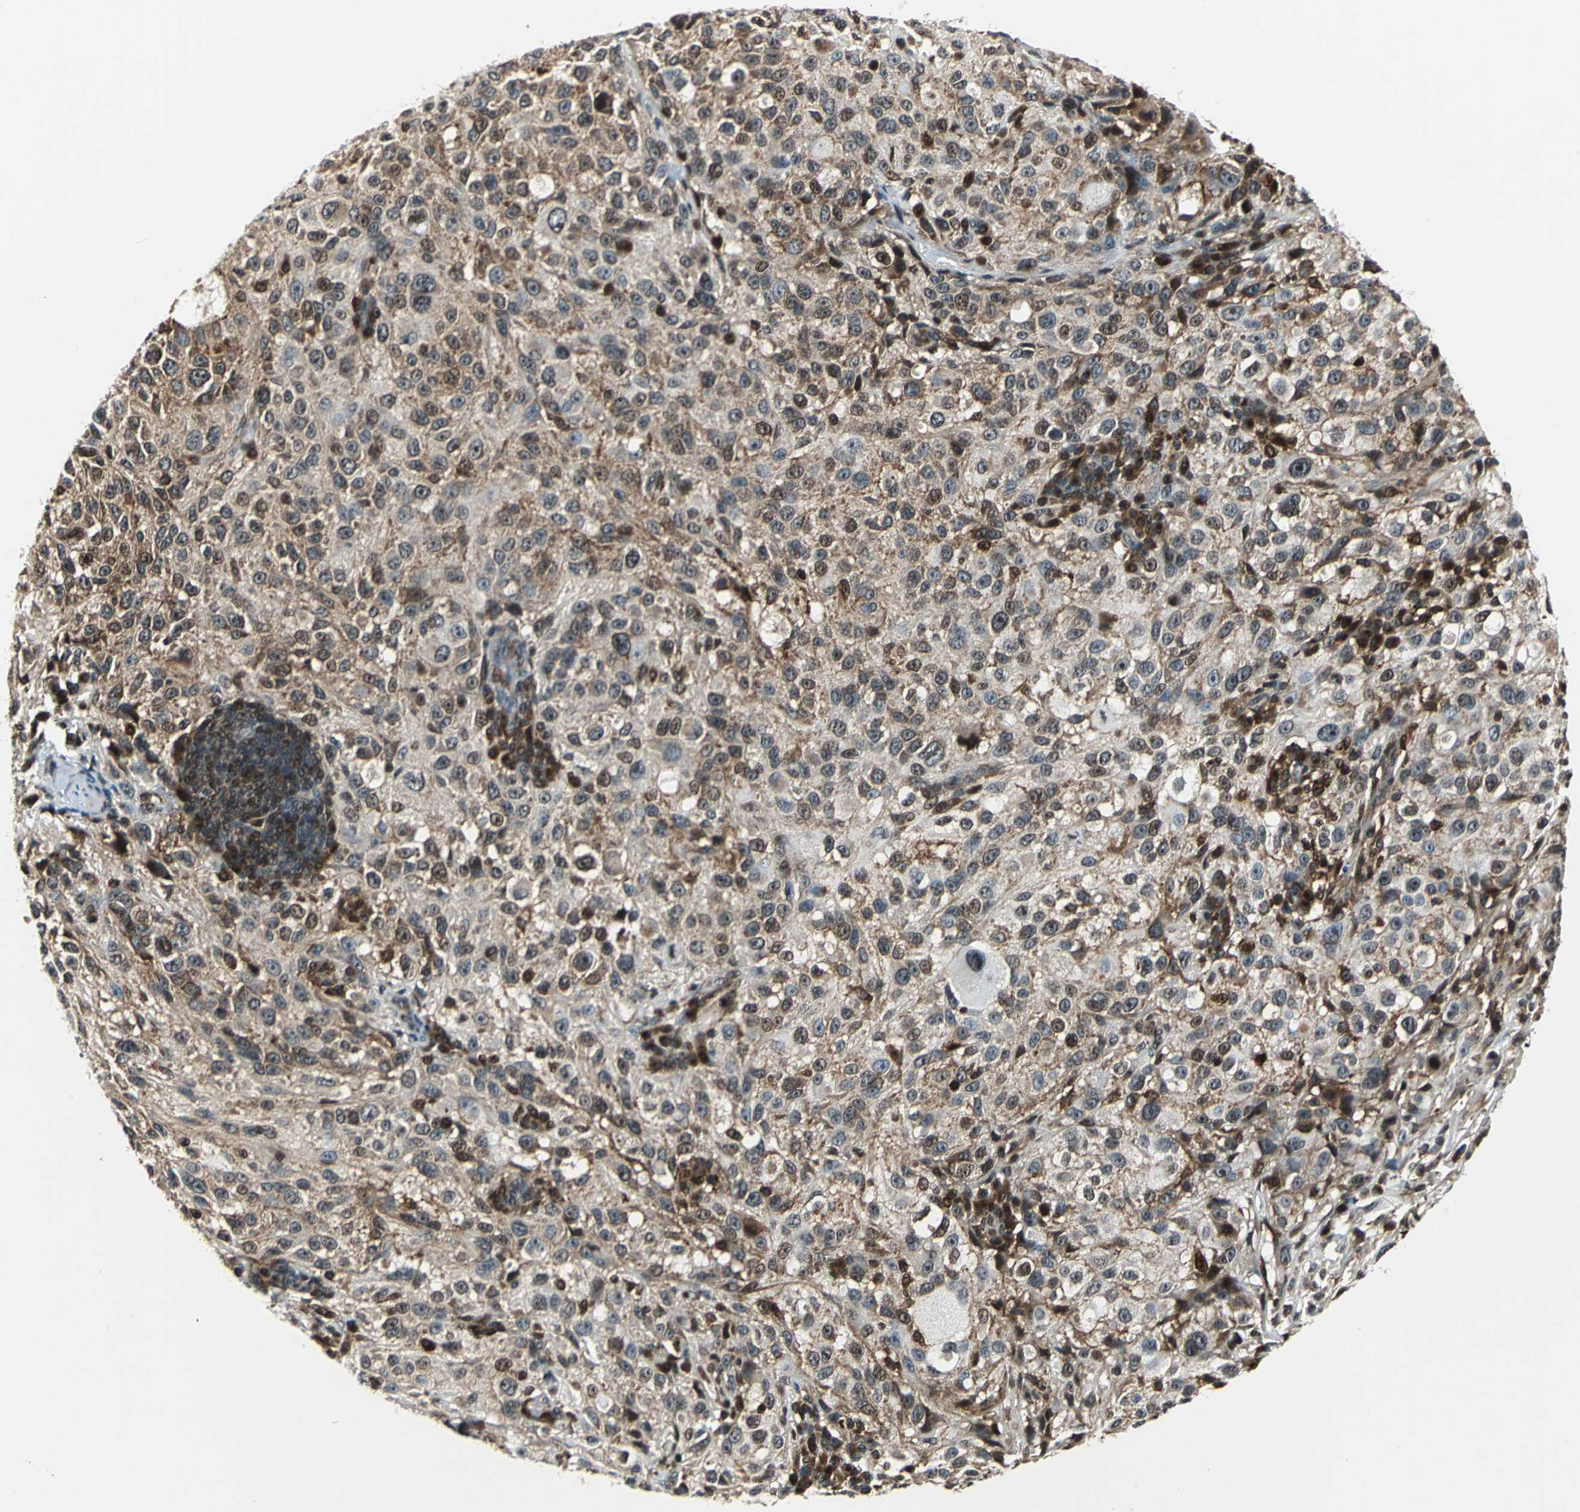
{"staining": {"intensity": "moderate", "quantity": "25%-75%", "location": "cytoplasmic/membranous,nuclear"}, "tissue": "melanoma", "cell_type": "Tumor cells", "image_type": "cancer", "snomed": [{"axis": "morphology", "description": "Necrosis, NOS"}, {"axis": "morphology", "description": "Malignant melanoma, NOS"}, {"axis": "topography", "description": "Skin"}], "caption": "Human malignant melanoma stained with a brown dye reveals moderate cytoplasmic/membranous and nuclear positive staining in about 25%-75% of tumor cells.", "gene": "AATF", "patient": {"sex": "female", "age": 87}}